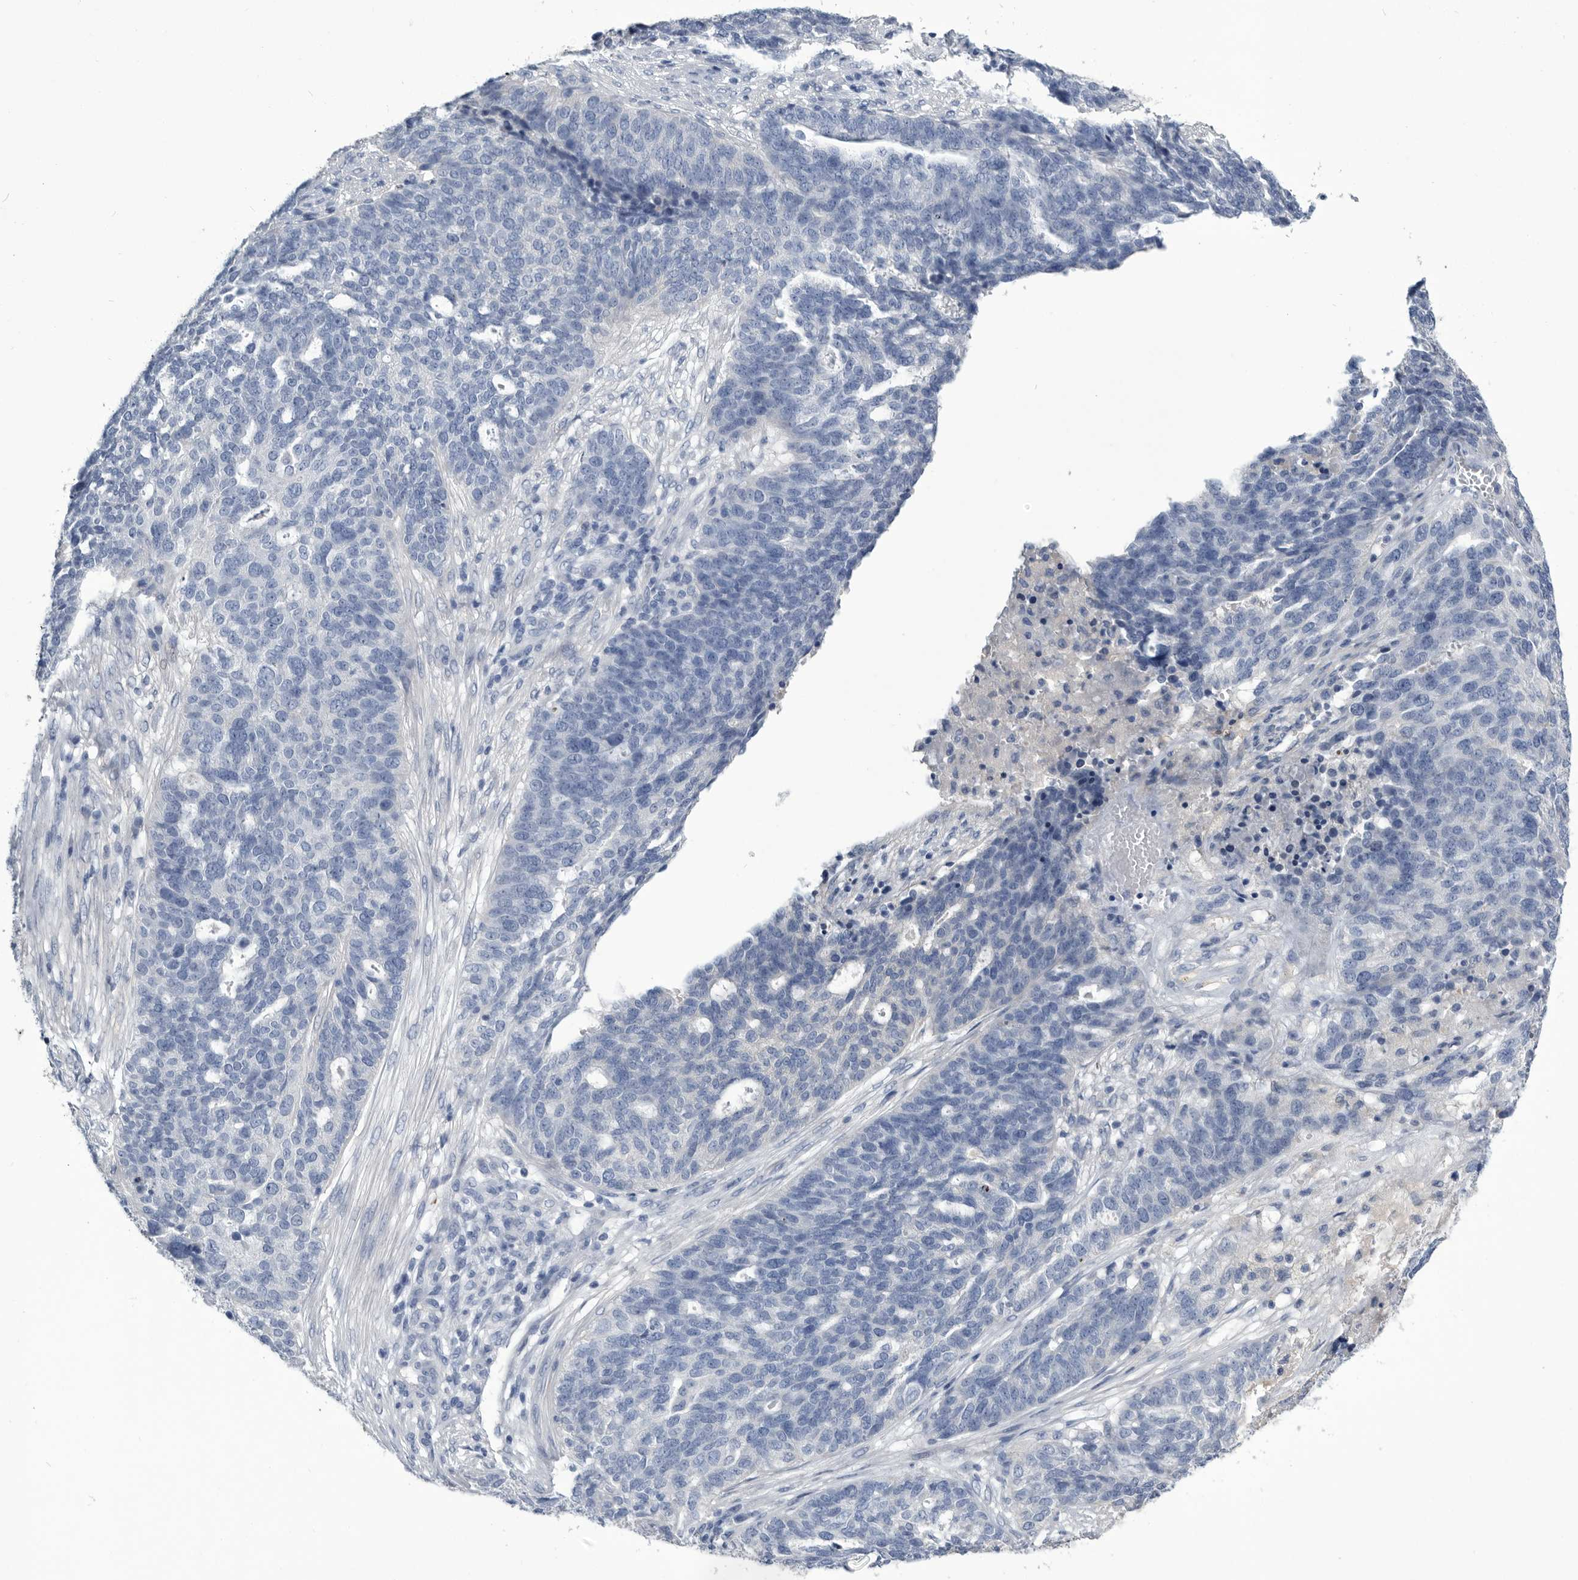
{"staining": {"intensity": "negative", "quantity": "none", "location": "none"}, "tissue": "ovarian cancer", "cell_type": "Tumor cells", "image_type": "cancer", "snomed": [{"axis": "morphology", "description": "Cystadenocarcinoma, serous, NOS"}, {"axis": "topography", "description": "Ovary"}], "caption": "Tumor cells are negative for protein expression in human ovarian serous cystadenocarcinoma.", "gene": "BTBD6", "patient": {"sex": "female", "age": 59}}